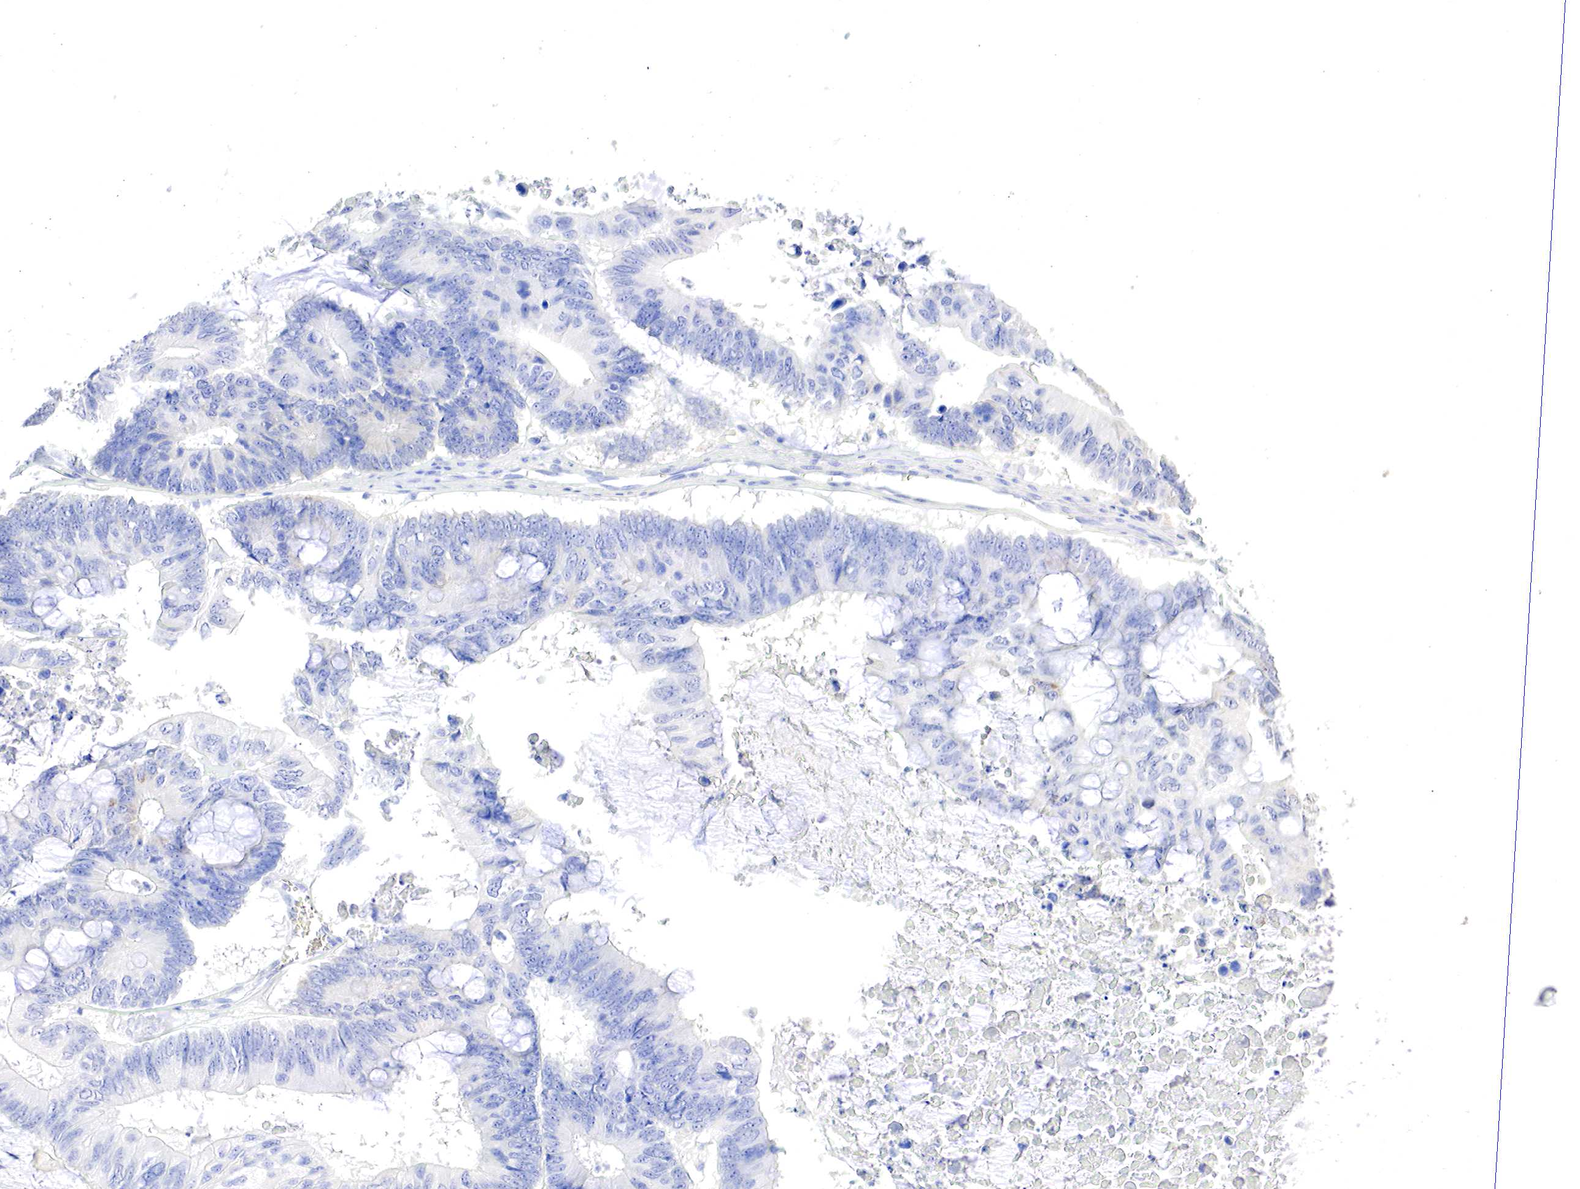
{"staining": {"intensity": "negative", "quantity": "none", "location": "none"}, "tissue": "colorectal cancer", "cell_type": "Tumor cells", "image_type": "cancer", "snomed": [{"axis": "morphology", "description": "Adenocarcinoma, NOS"}, {"axis": "topography", "description": "Colon"}], "caption": "Human adenocarcinoma (colorectal) stained for a protein using IHC shows no staining in tumor cells.", "gene": "OTC", "patient": {"sex": "male", "age": 65}}